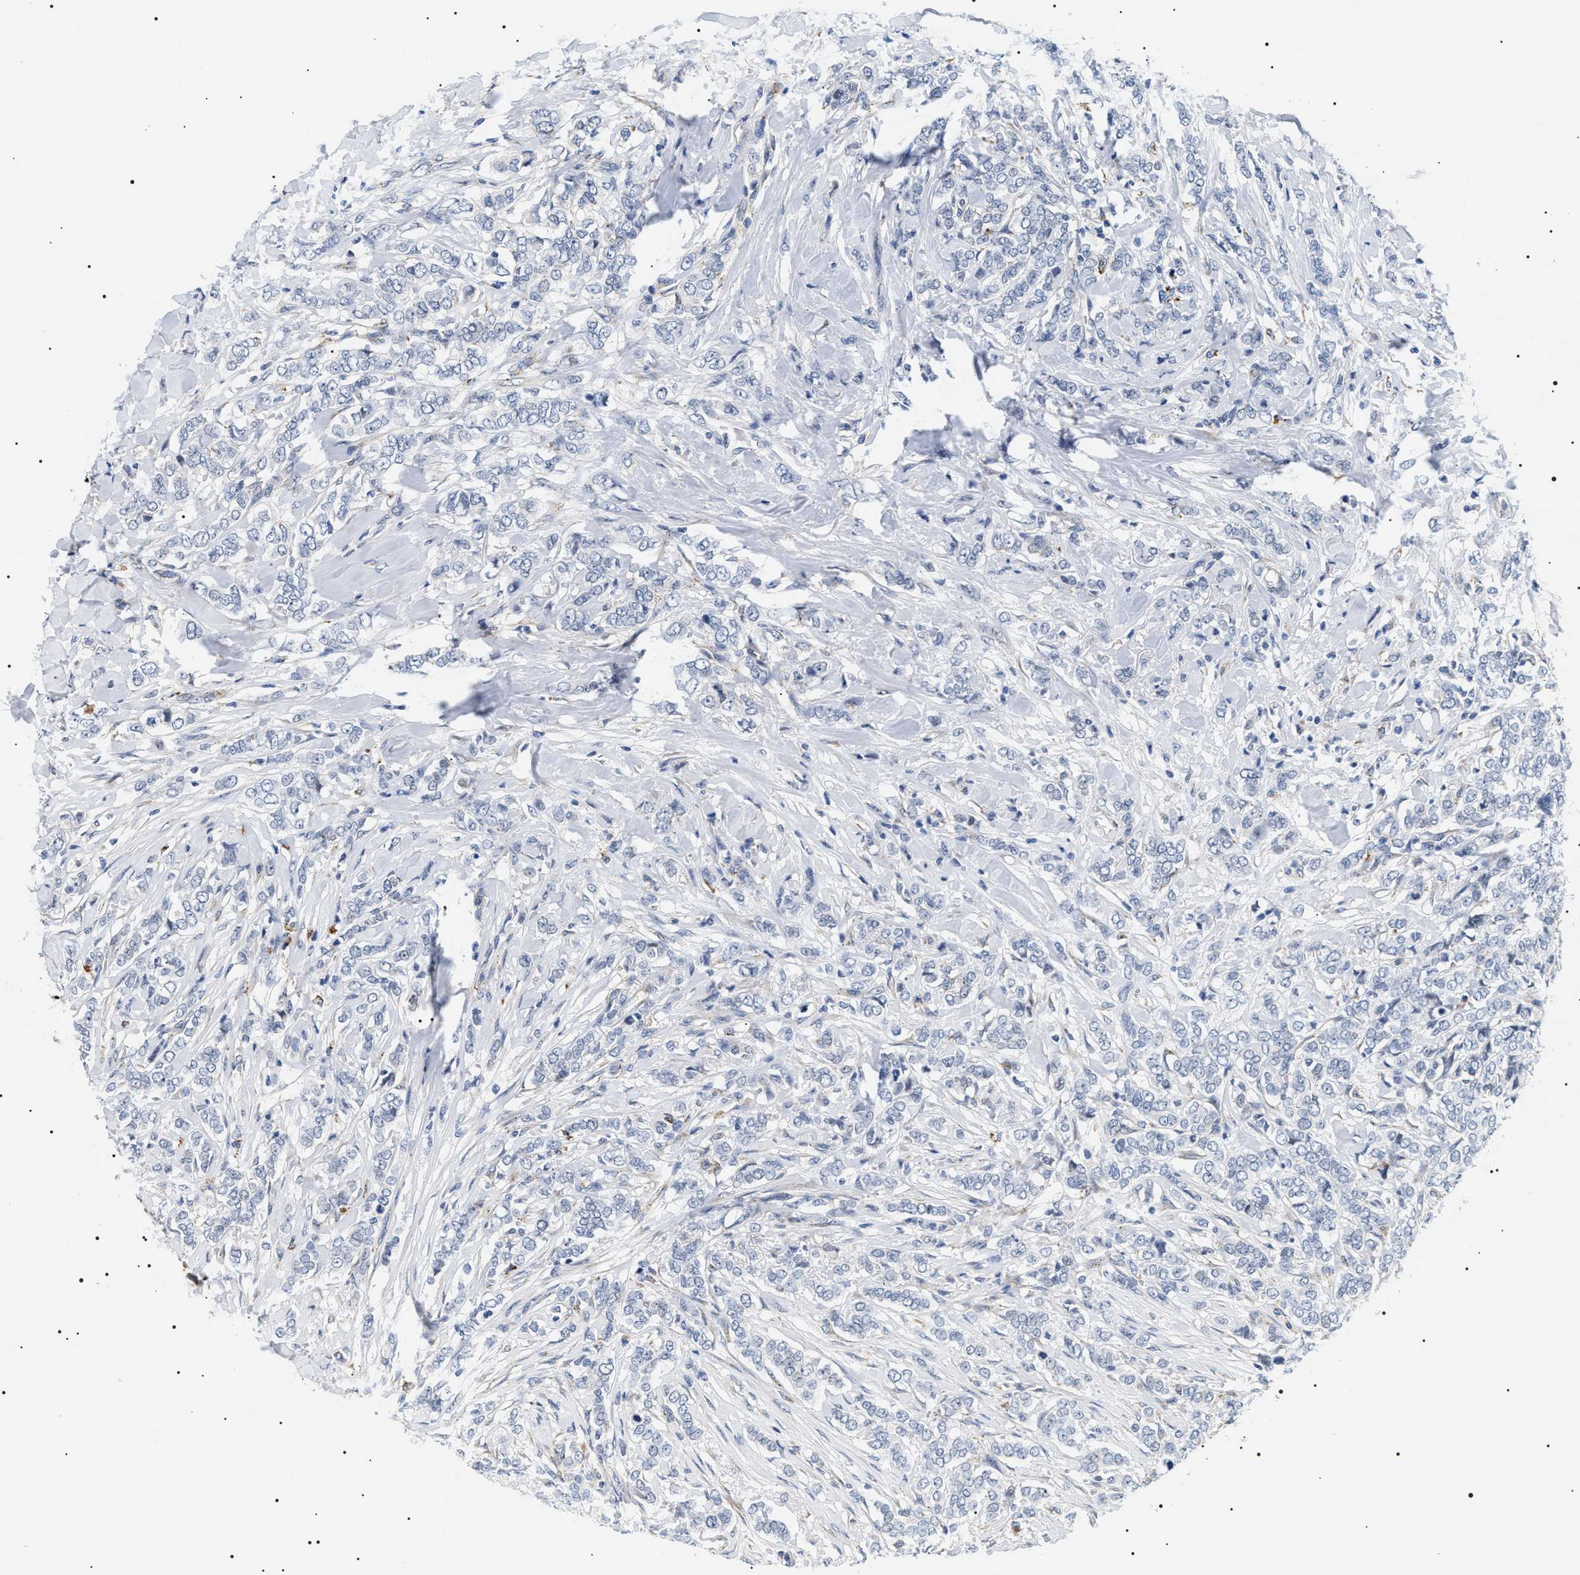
{"staining": {"intensity": "negative", "quantity": "none", "location": "none"}, "tissue": "breast cancer", "cell_type": "Tumor cells", "image_type": "cancer", "snomed": [{"axis": "morphology", "description": "Lobular carcinoma"}, {"axis": "topography", "description": "Skin"}, {"axis": "topography", "description": "Breast"}], "caption": "IHC micrograph of human lobular carcinoma (breast) stained for a protein (brown), which demonstrates no positivity in tumor cells.", "gene": "HSD17B11", "patient": {"sex": "female", "age": 46}}